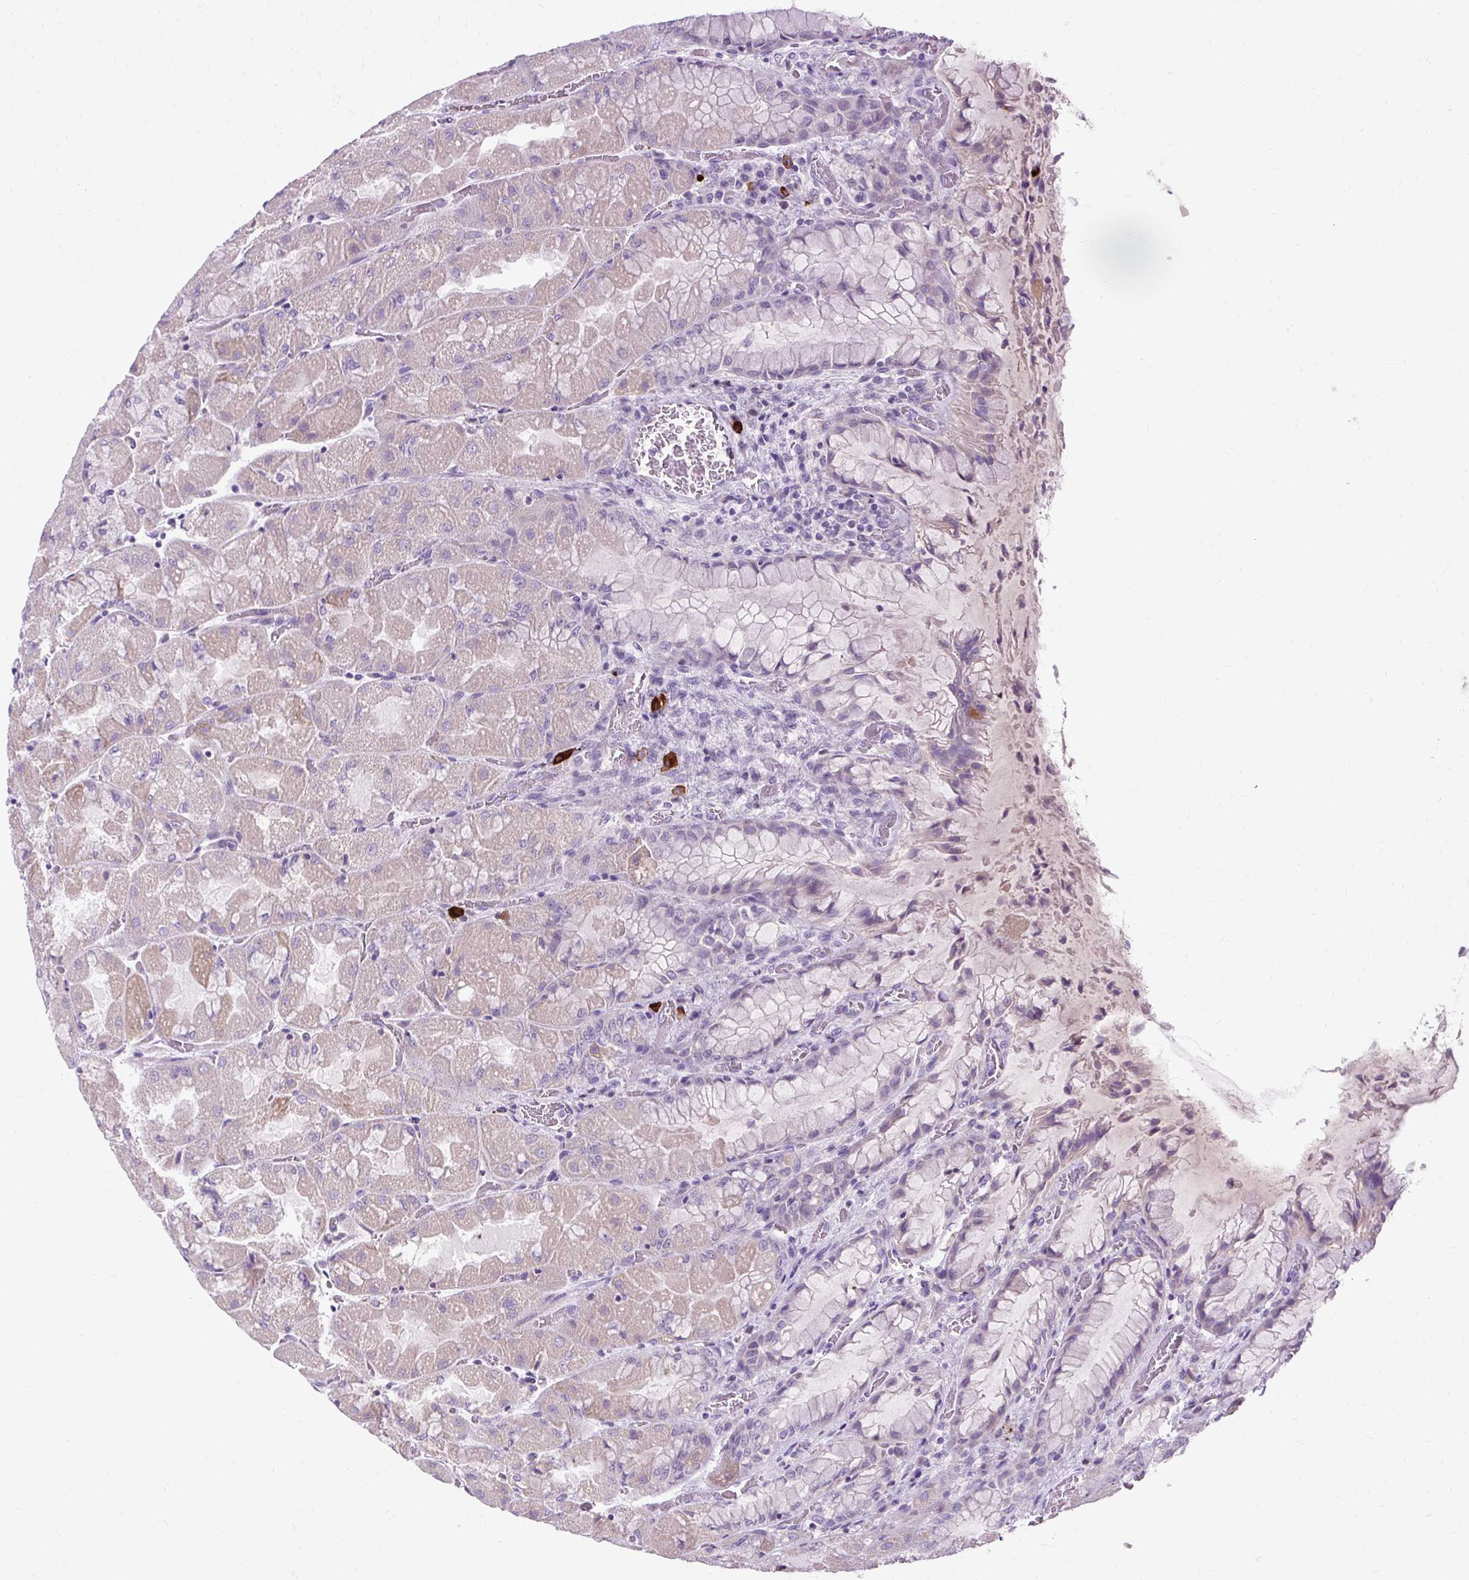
{"staining": {"intensity": "weak", "quantity": "<25%", "location": "cytoplasmic/membranous"}, "tissue": "stomach", "cell_type": "Glandular cells", "image_type": "normal", "snomed": [{"axis": "morphology", "description": "Normal tissue, NOS"}, {"axis": "topography", "description": "Stomach"}], "caption": "This is an immunohistochemistry (IHC) image of unremarkable stomach. There is no positivity in glandular cells.", "gene": "ARRDC2", "patient": {"sex": "female", "age": 61}}